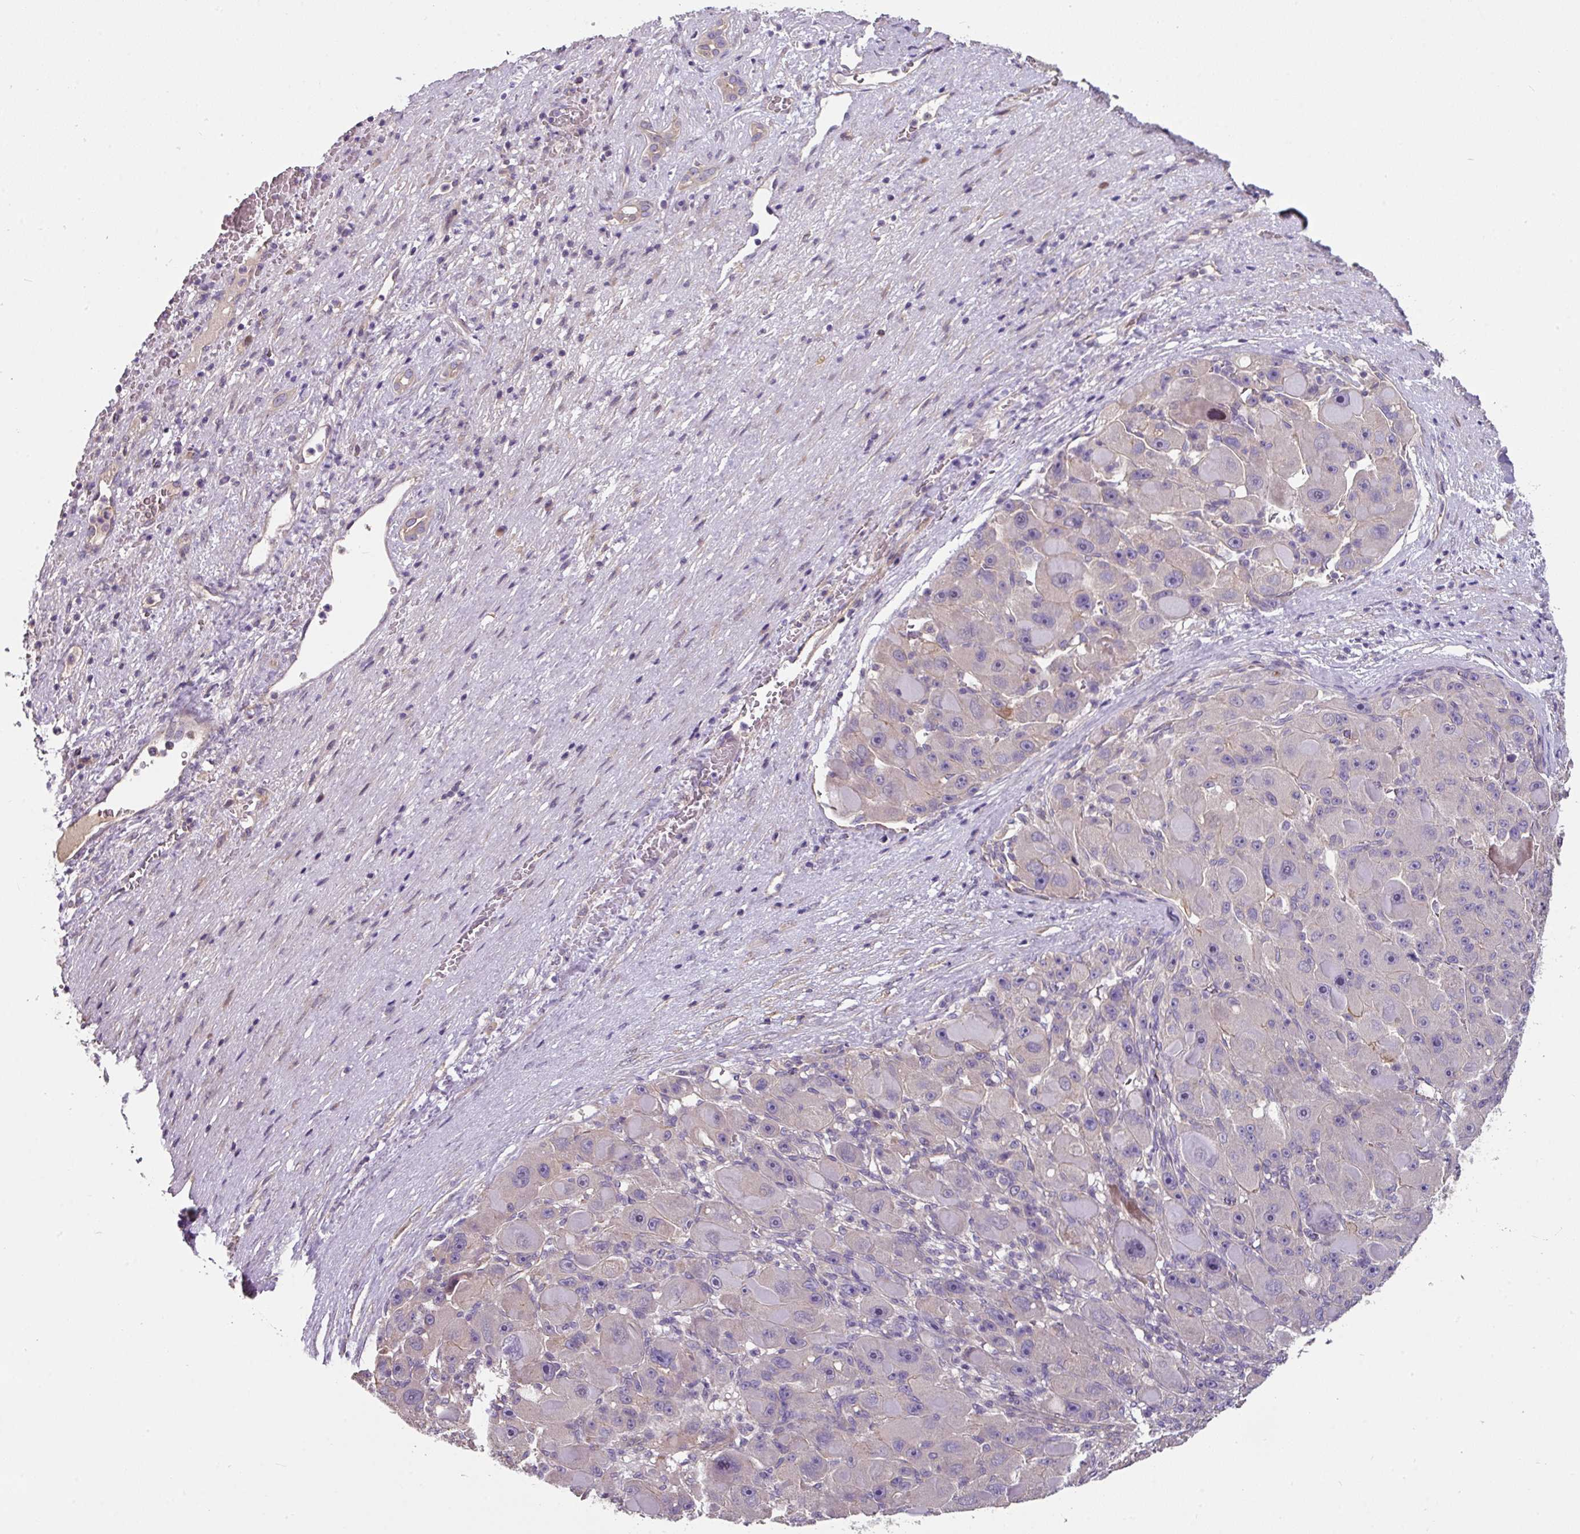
{"staining": {"intensity": "negative", "quantity": "none", "location": "none"}, "tissue": "liver cancer", "cell_type": "Tumor cells", "image_type": "cancer", "snomed": [{"axis": "morphology", "description": "Carcinoma, Hepatocellular, NOS"}, {"axis": "topography", "description": "Liver"}], "caption": "Immunohistochemical staining of hepatocellular carcinoma (liver) demonstrates no significant expression in tumor cells.", "gene": "C4orf48", "patient": {"sex": "male", "age": 76}}